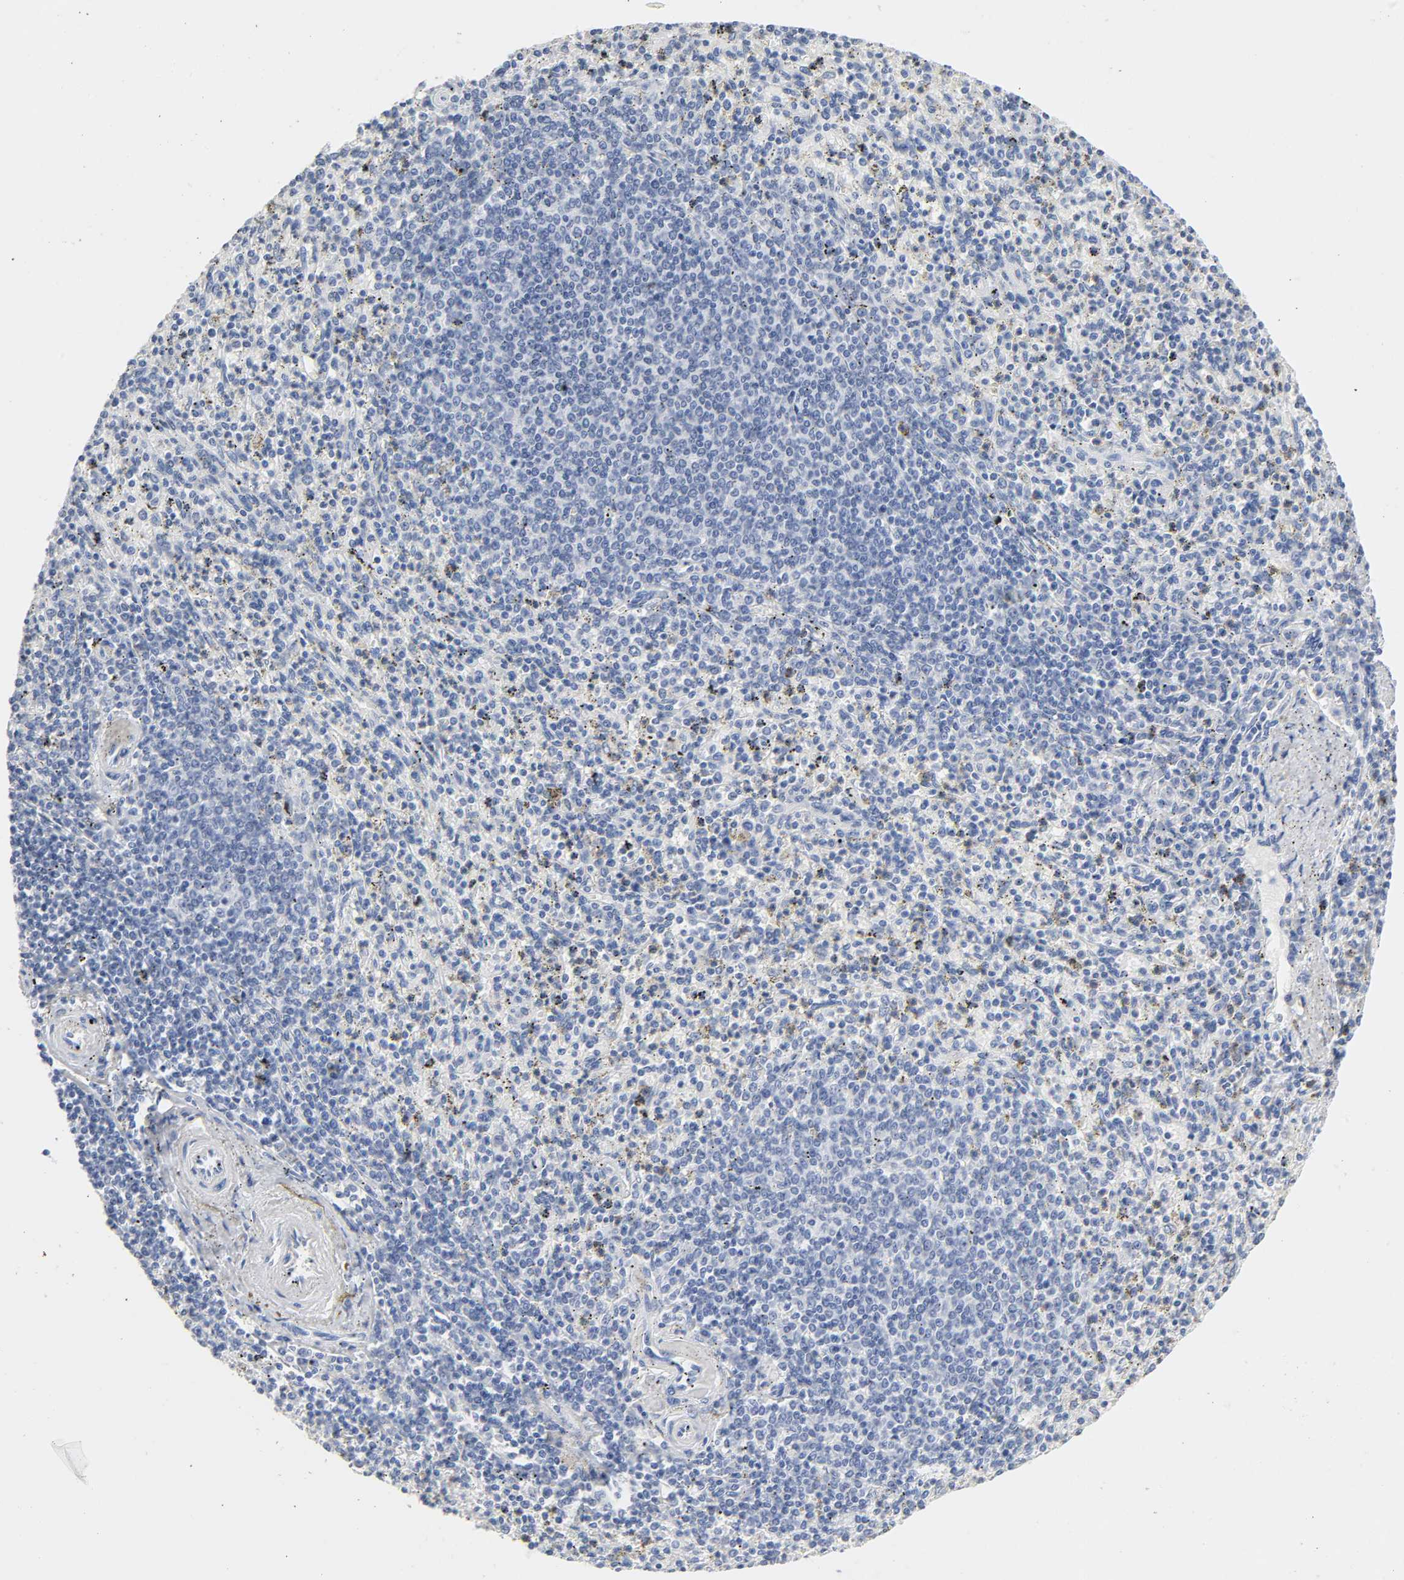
{"staining": {"intensity": "negative", "quantity": "none", "location": "none"}, "tissue": "spleen", "cell_type": "Cells in red pulp", "image_type": "normal", "snomed": [{"axis": "morphology", "description": "Normal tissue, NOS"}, {"axis": "topography", "description": "Spleen"}], "caption": "Human spleen stained for a protein using immunohistochemistry shows no staining in cells in red pulp.", "gene": "ACP3", "patient": {"sex": "male", "age": 72}}